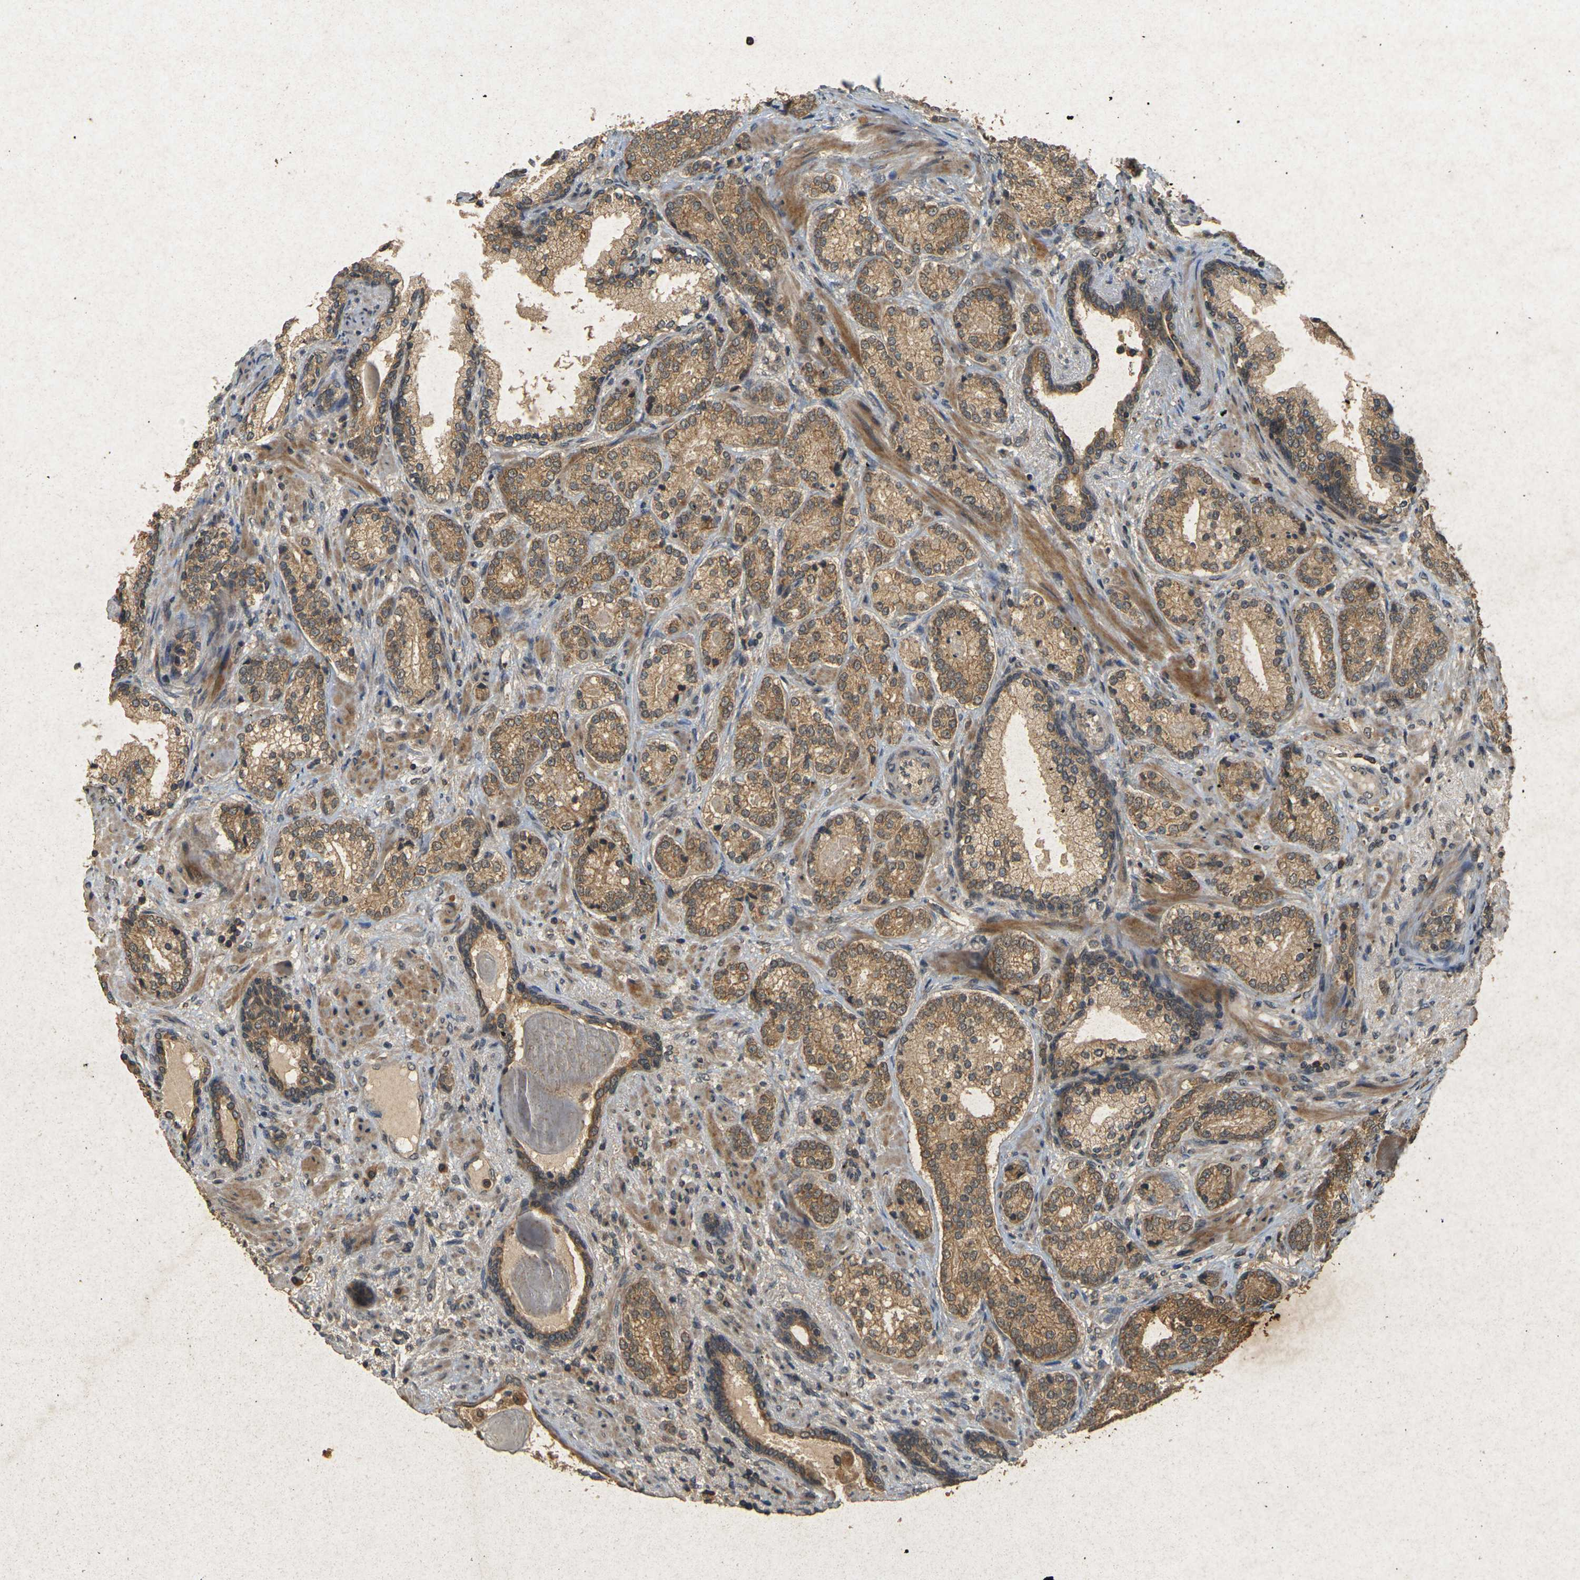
{"staining": {"intensity": "moderate", "quantity": ">75%", "location": "cytoplasmic/membranous"}, "tissue": "prostate cancer", "cell_type": "Tumor cells", "image_type": "cancer", "snomed": [{"axis": "morphology", "description": "Adenocarcinoma, High grade"}, {"axis": "topography", "description": "Prostate"}], "caption": "About >75% of tumor cells in human high-grade adenocarcinoma (prostate) show moderate cytoplasmic/membranous protein staining as visualized by brown immunohistochemical staining.", "gene": "ERN1", "patient": {"sex": "male", "age": 61}}